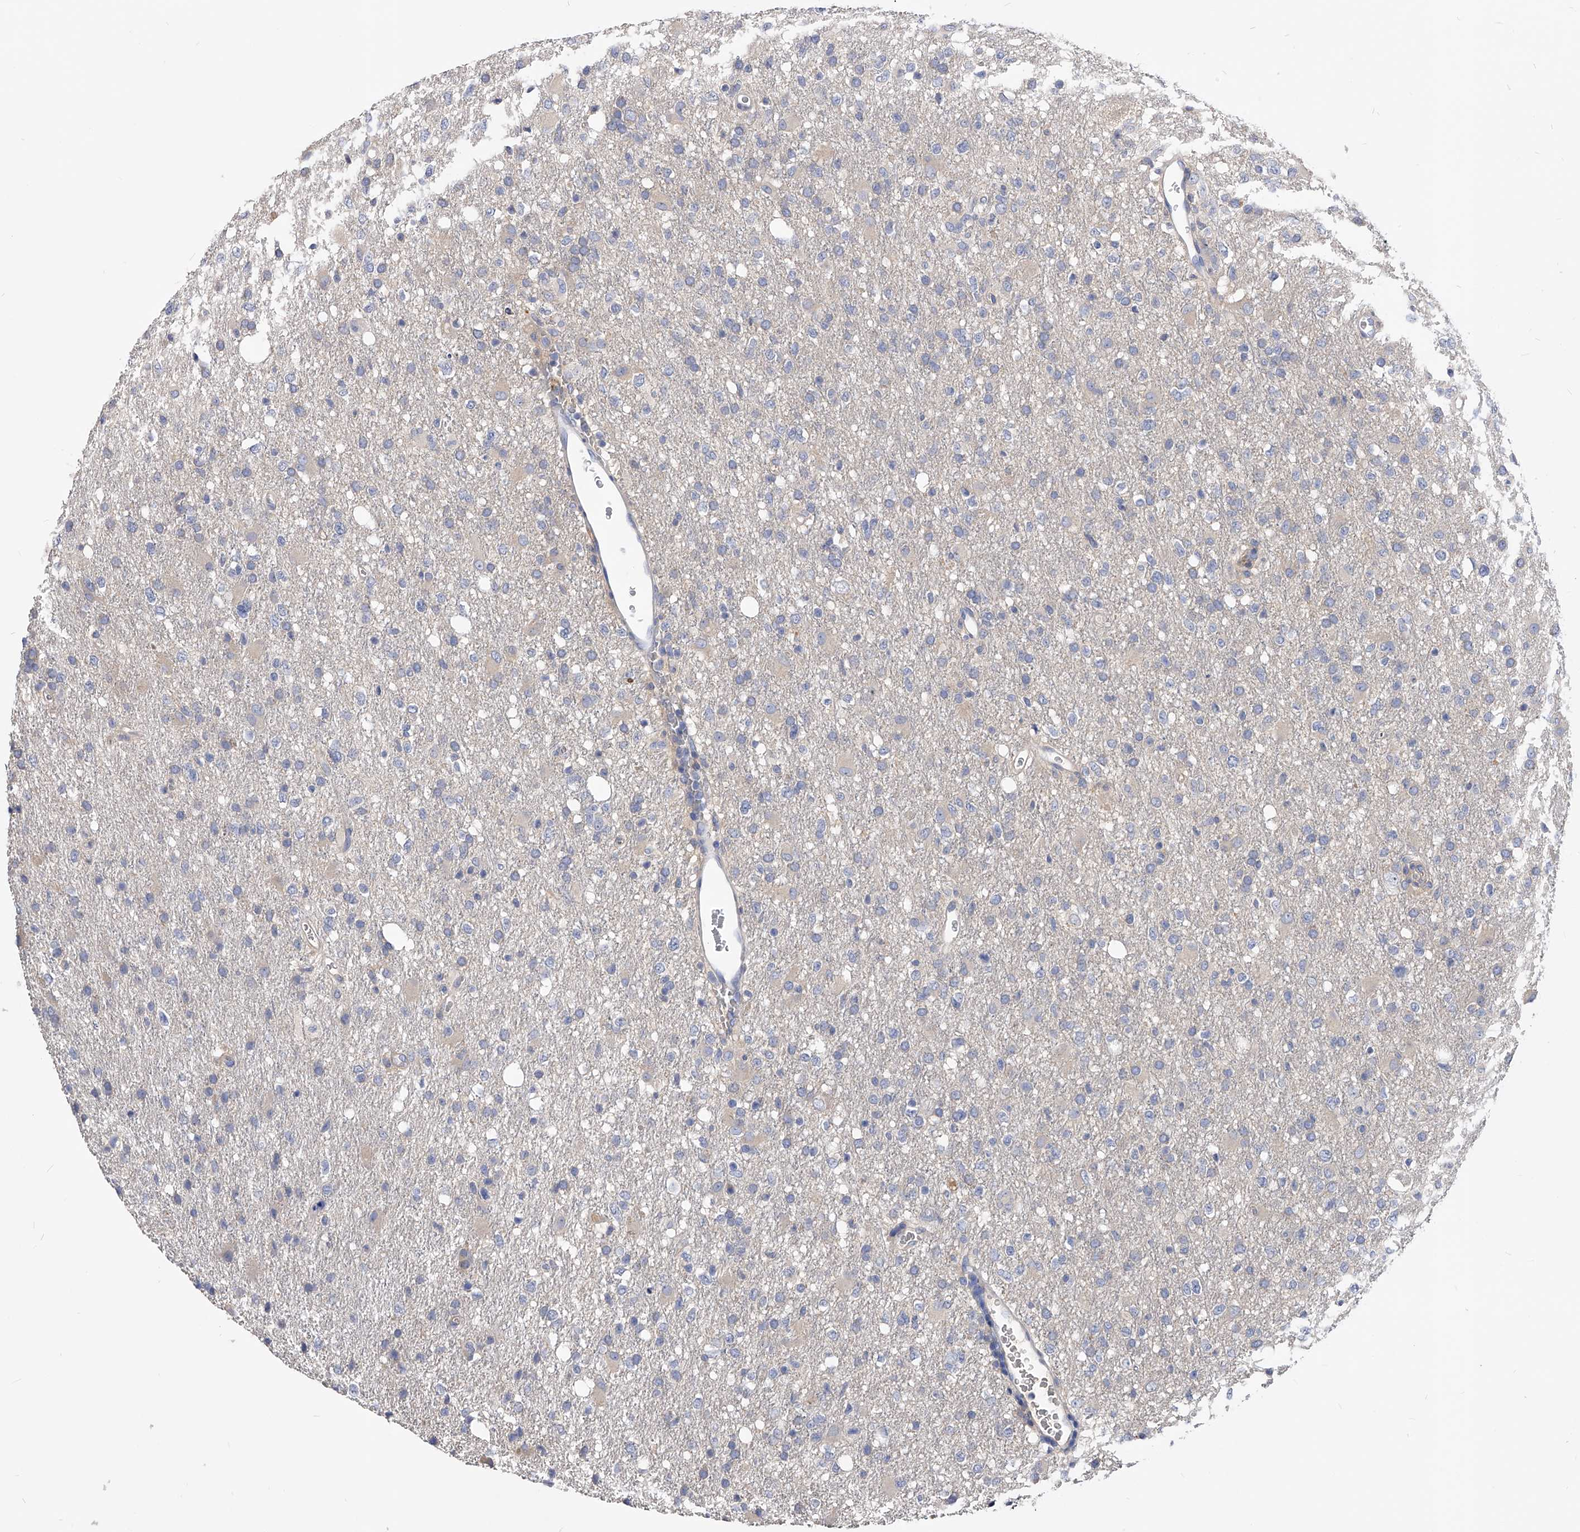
{"staining": {"intensity": "negative", "quantity": "none", "location": "none"}, "tissue": "glioma", "cell_type": "Tumor cells", "image_type": "cancer", "snomed": [{"axis": "morphology", "description": "Glioma, malignant, High grade"}, {"axis": "topography", "description": "Brain"}], "caption": "Immunohistochemistry photomicrograph of glioma stained for a protein (brown), which displays no expression in tumor cells. The staining is performed using DAB (3,3'-diaminobenzidine) brown chromogen with nuclei counter-stained in using hematoxylin.", "gene": "APEH", "patient": {"sex": "female", "age": 57}}